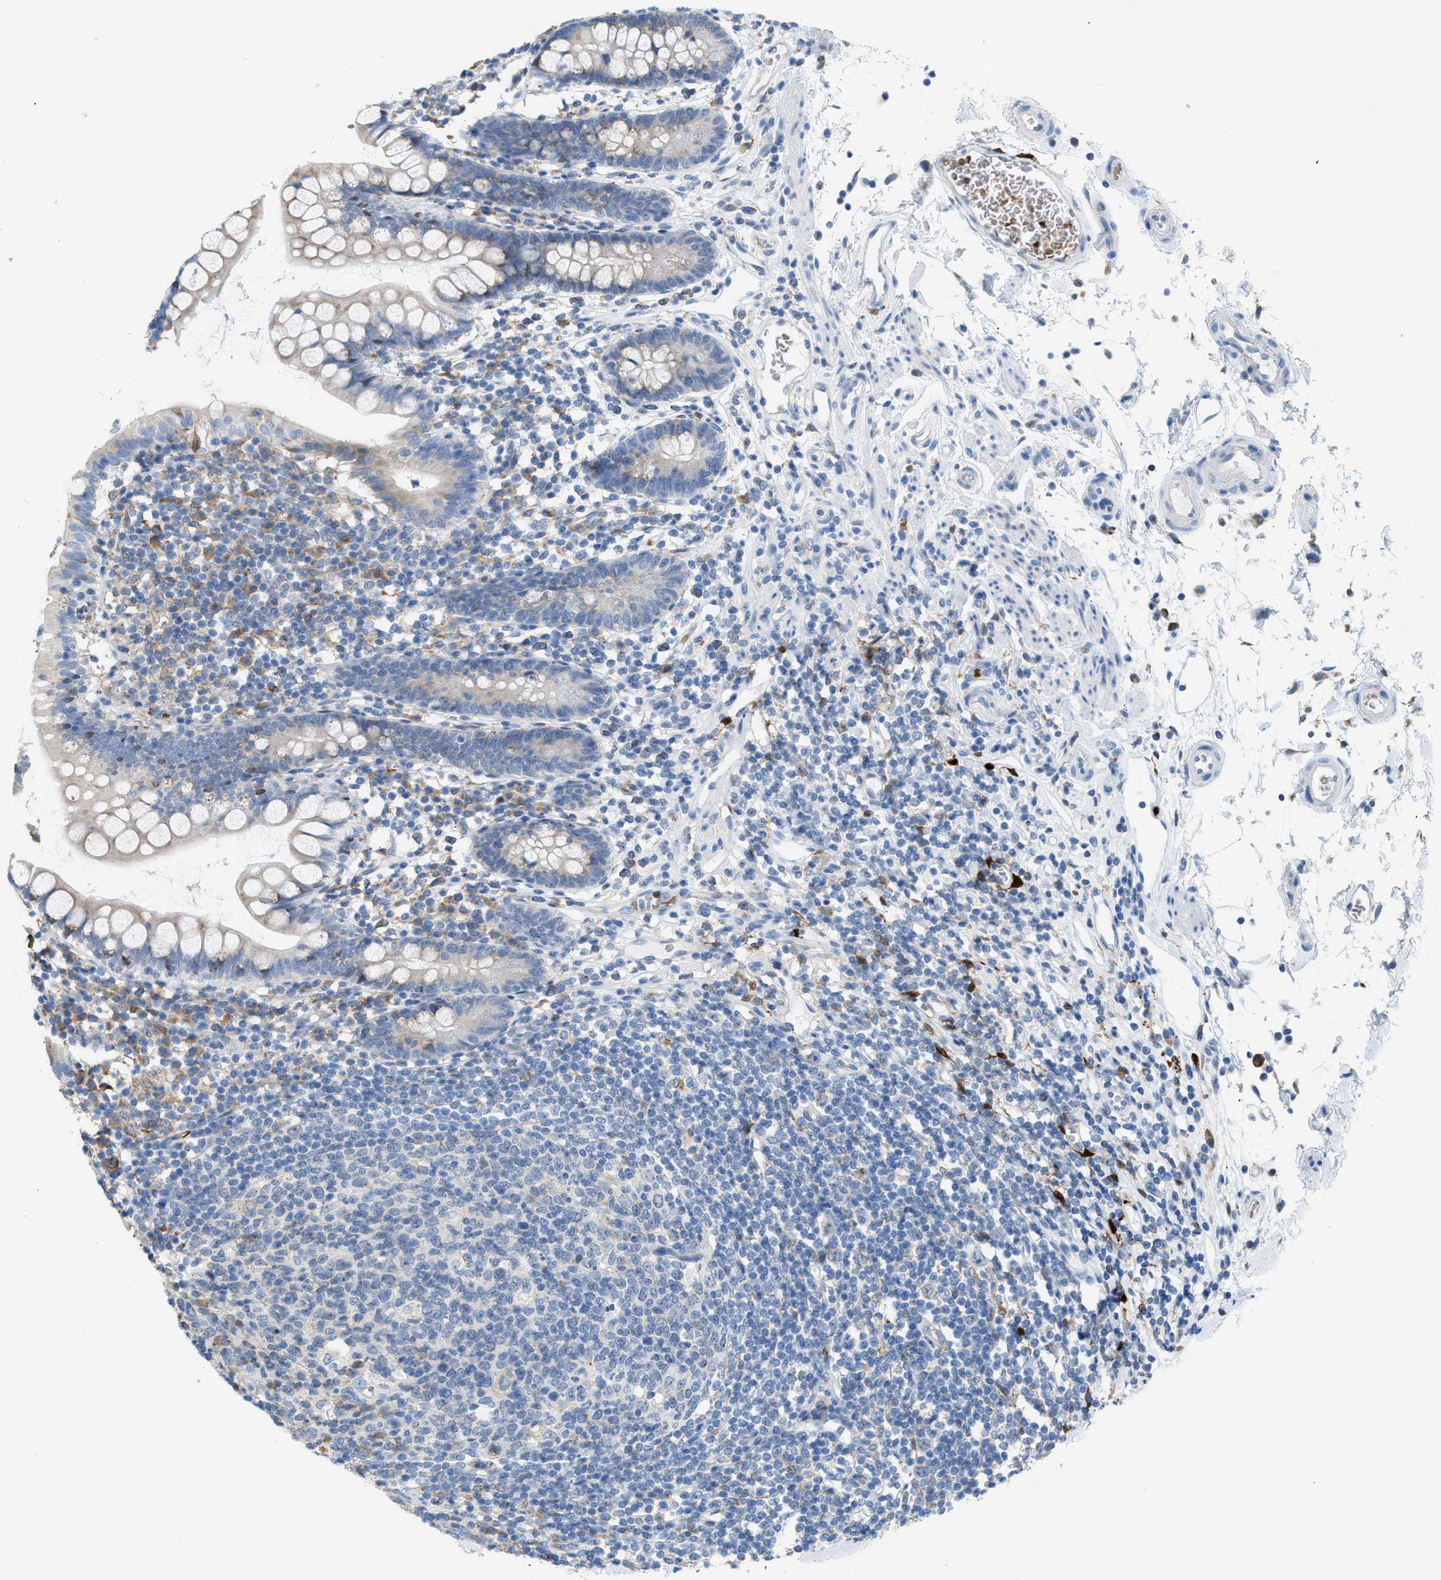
{"staining": {"intensity": "negative", "quantity": "none", "location": "none"}, "tissue": "small intestine", "cell_type": "Glandular cells", "image_type": "normal", "snomed": [{"axis": "morphology", "description": "Normal tissue, NOS"}, {"axis": "topography", "description": "Small intestine"}], "caption": "This histopathology image is of normal small intestine stained with immunohistochemistry (IHC) to label a protein in brown with the nuclei are counter-stained blue. There is no staining in glandular cells.", "gene": "CA3", "patient": {"sex": "female", "age": 84}}